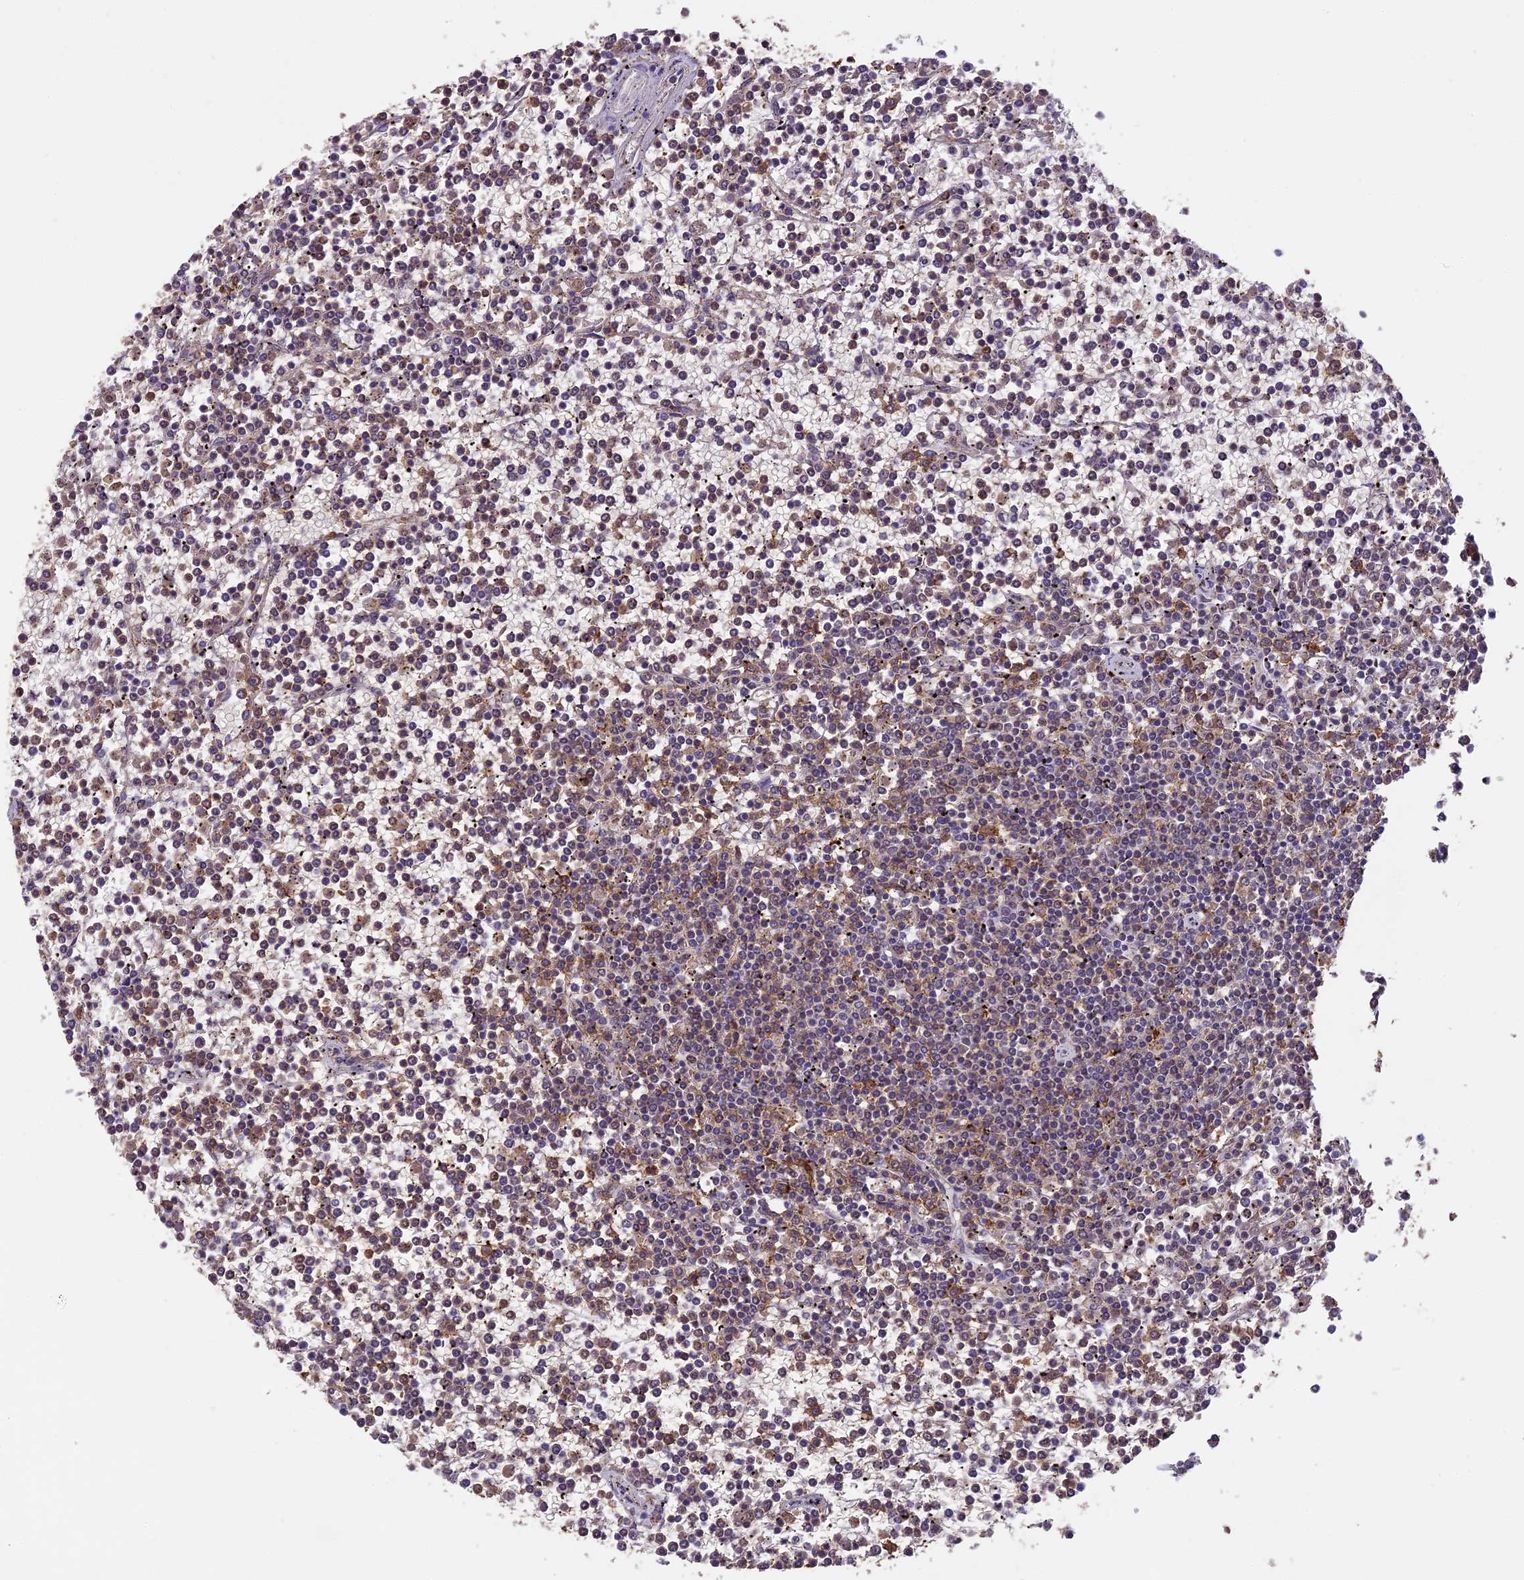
{"staining": {"intensity": "moderate", "quantity": "<25%", "location": "cytoplasmic/membranous"}, "tissue": "lymphoma", "cell_type": "Tumor cells", "image_type": "cancer", "snomed": [{"axis": "morphology", "description": "Malignant lymphoma, non-Hodgkin's type, Low grade"}, {"axis": "topography", "description": "Spleen"}], "caption": "Immunohistochemistry of human malignant lymphoma, non-Hodgkin's type (low-grade) shows low levels of moderate cytoplasmic/membranous expression in about <25% of tumor cells.", "gene": "ARHGAP19", "patient": {"sex": "female", "age": 19}}